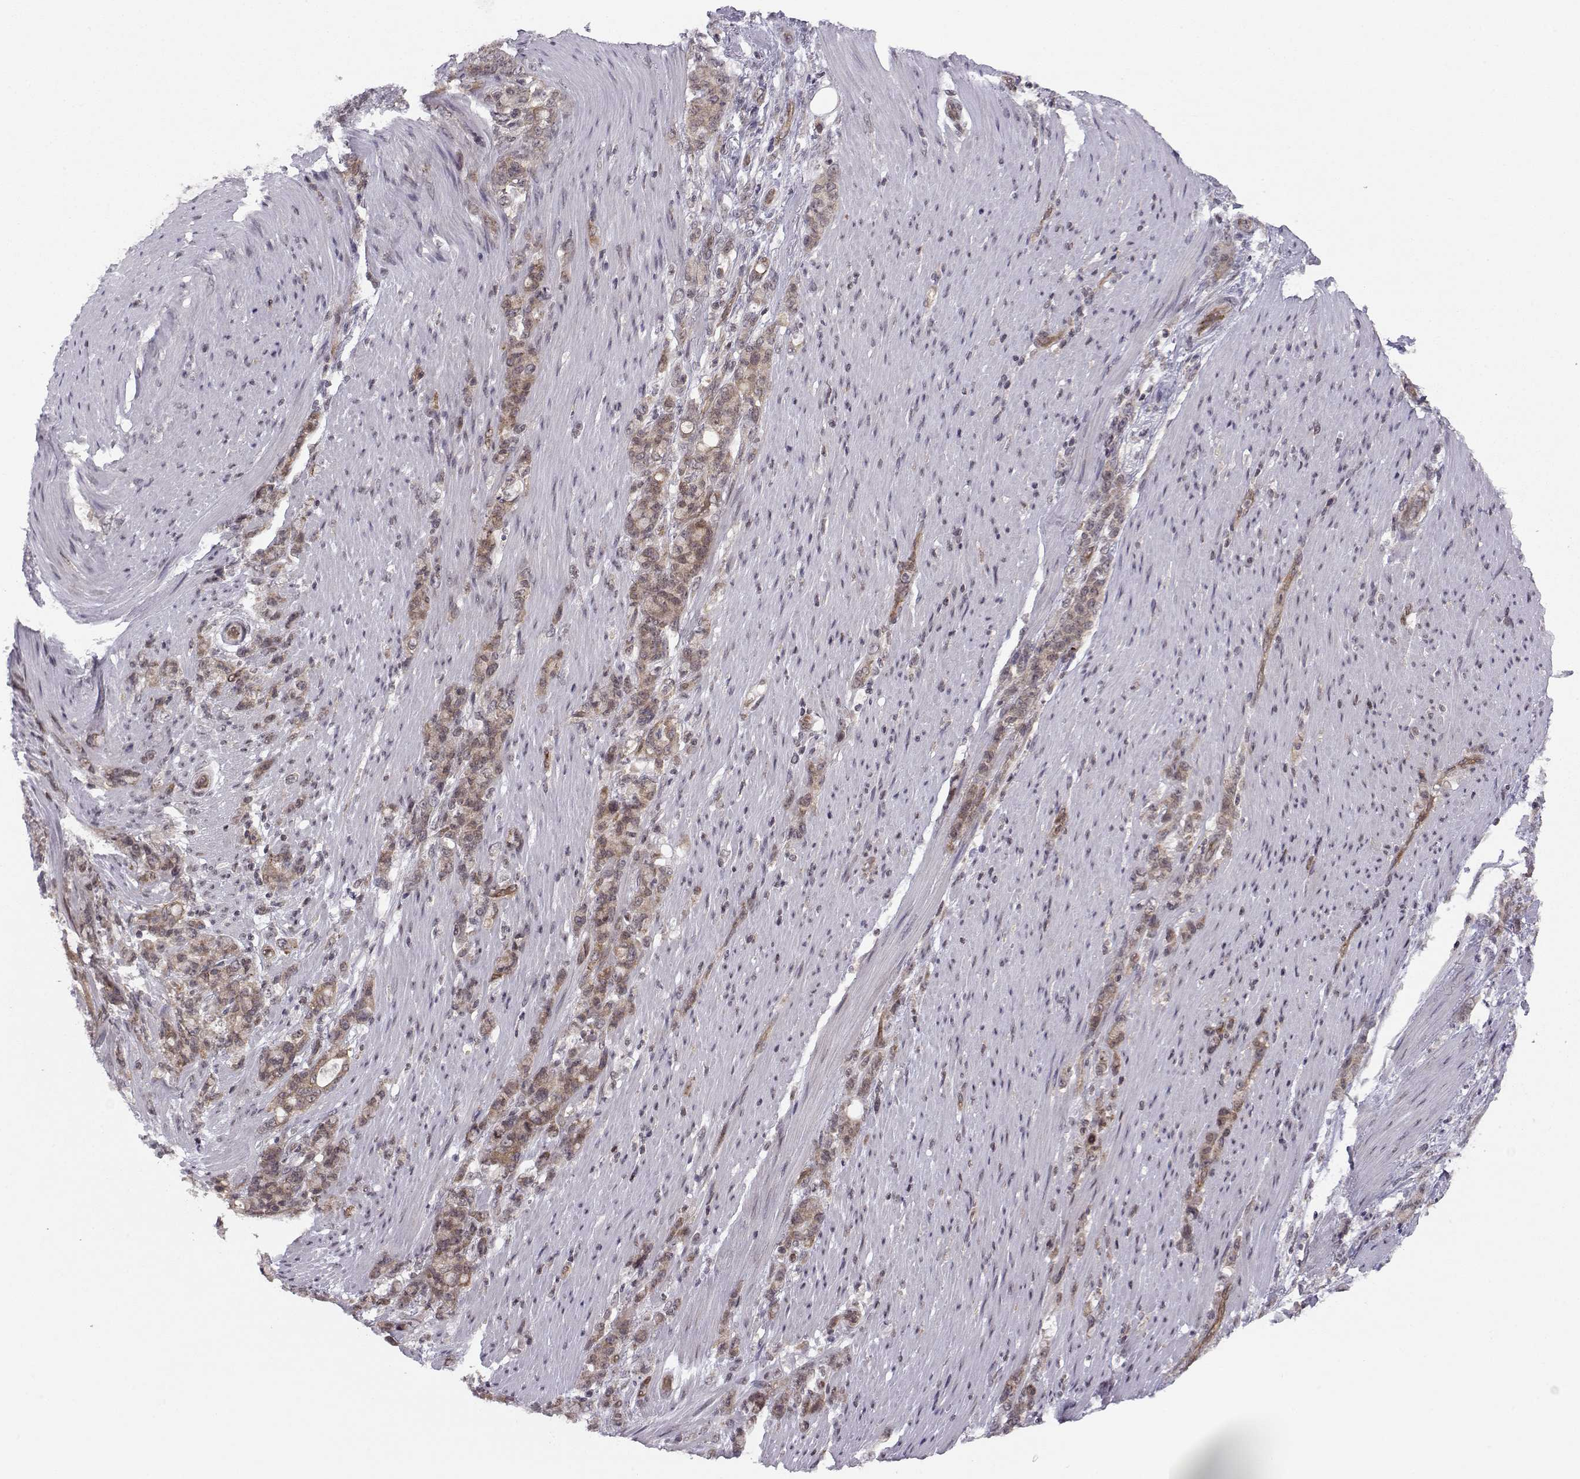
{"staining": {"intensity": "moderate", "quantity": "25%-75%", "location": "cytoplasmic/membranous"}, "tissue": "stomach cancer", "cell_type": "Tumor cells", "image_type": "cancer", "snomed": [{"axis": "morphology", "description": "Adenocarcinoma, NOS"}, {"axis": "topography", "description": "Stomach"}], "caption": "An IHC photomicrograph of tumor tissue is shown. Protein staining in brown highlights moderate cytoplasmic/membranous positivity in stomach cancer within tumor cells.", "gene": "KIF13B", "patient": {"sex": "female", "age": 79}}